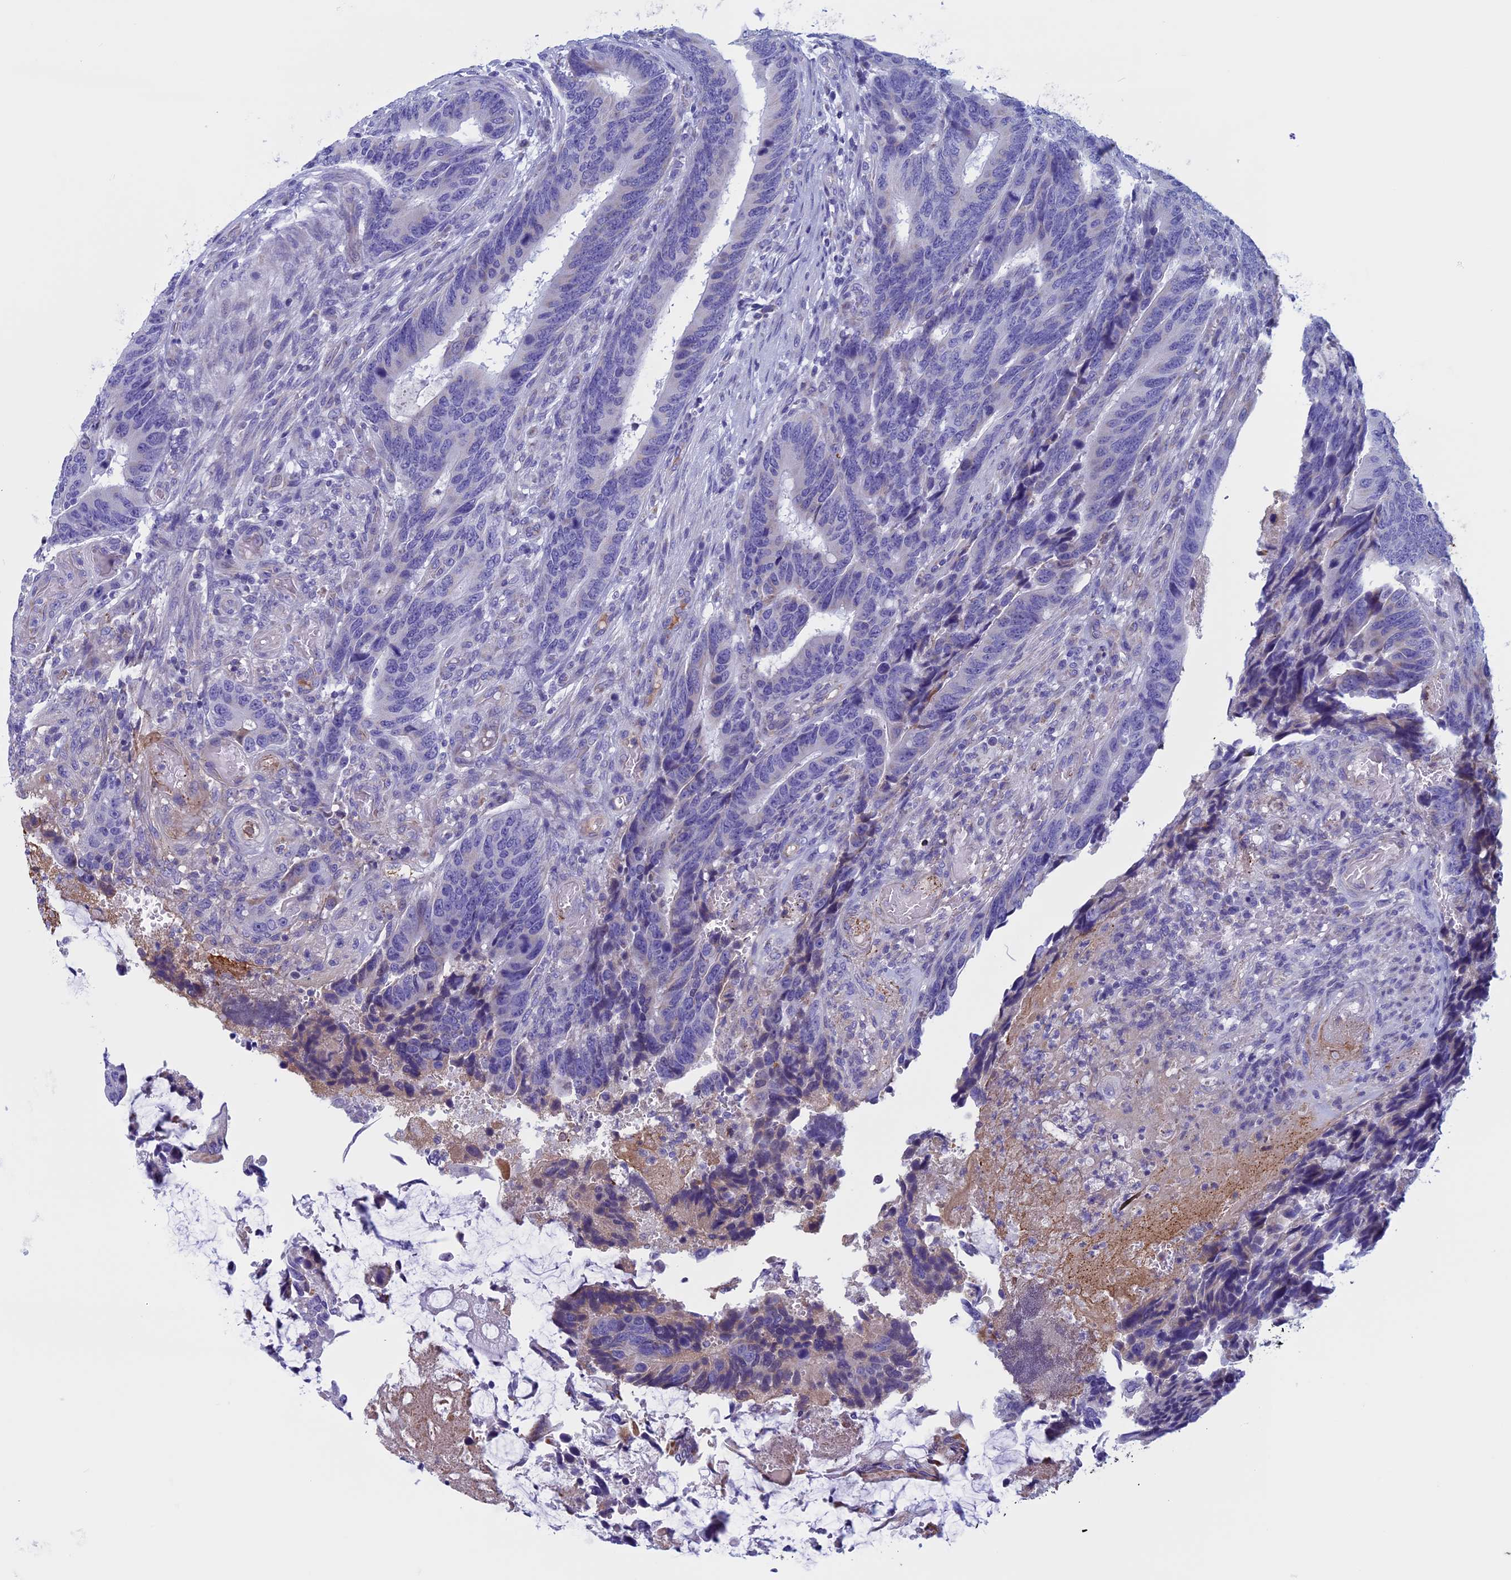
{"staining": {"intensity": "negative", "quantity": "none", "location": "none"}, "tissue": "colorectal cancer", "cell_type": "Tumor cells", "image_type": "cancer", "snomed": [{"axis": "morphology", "description": "Adenocarcinoma, NOS"}, {"axis": "topography", "description": "Colon"}], "caption": "Immunohistochemistry histopathology image of colorectal cancer (adenocarcinoma) stained for a protein (brown), which shows no expression in tumor cells.", "gene": "NDUFB9", "patient": {"sex": "male", "age": 87}}